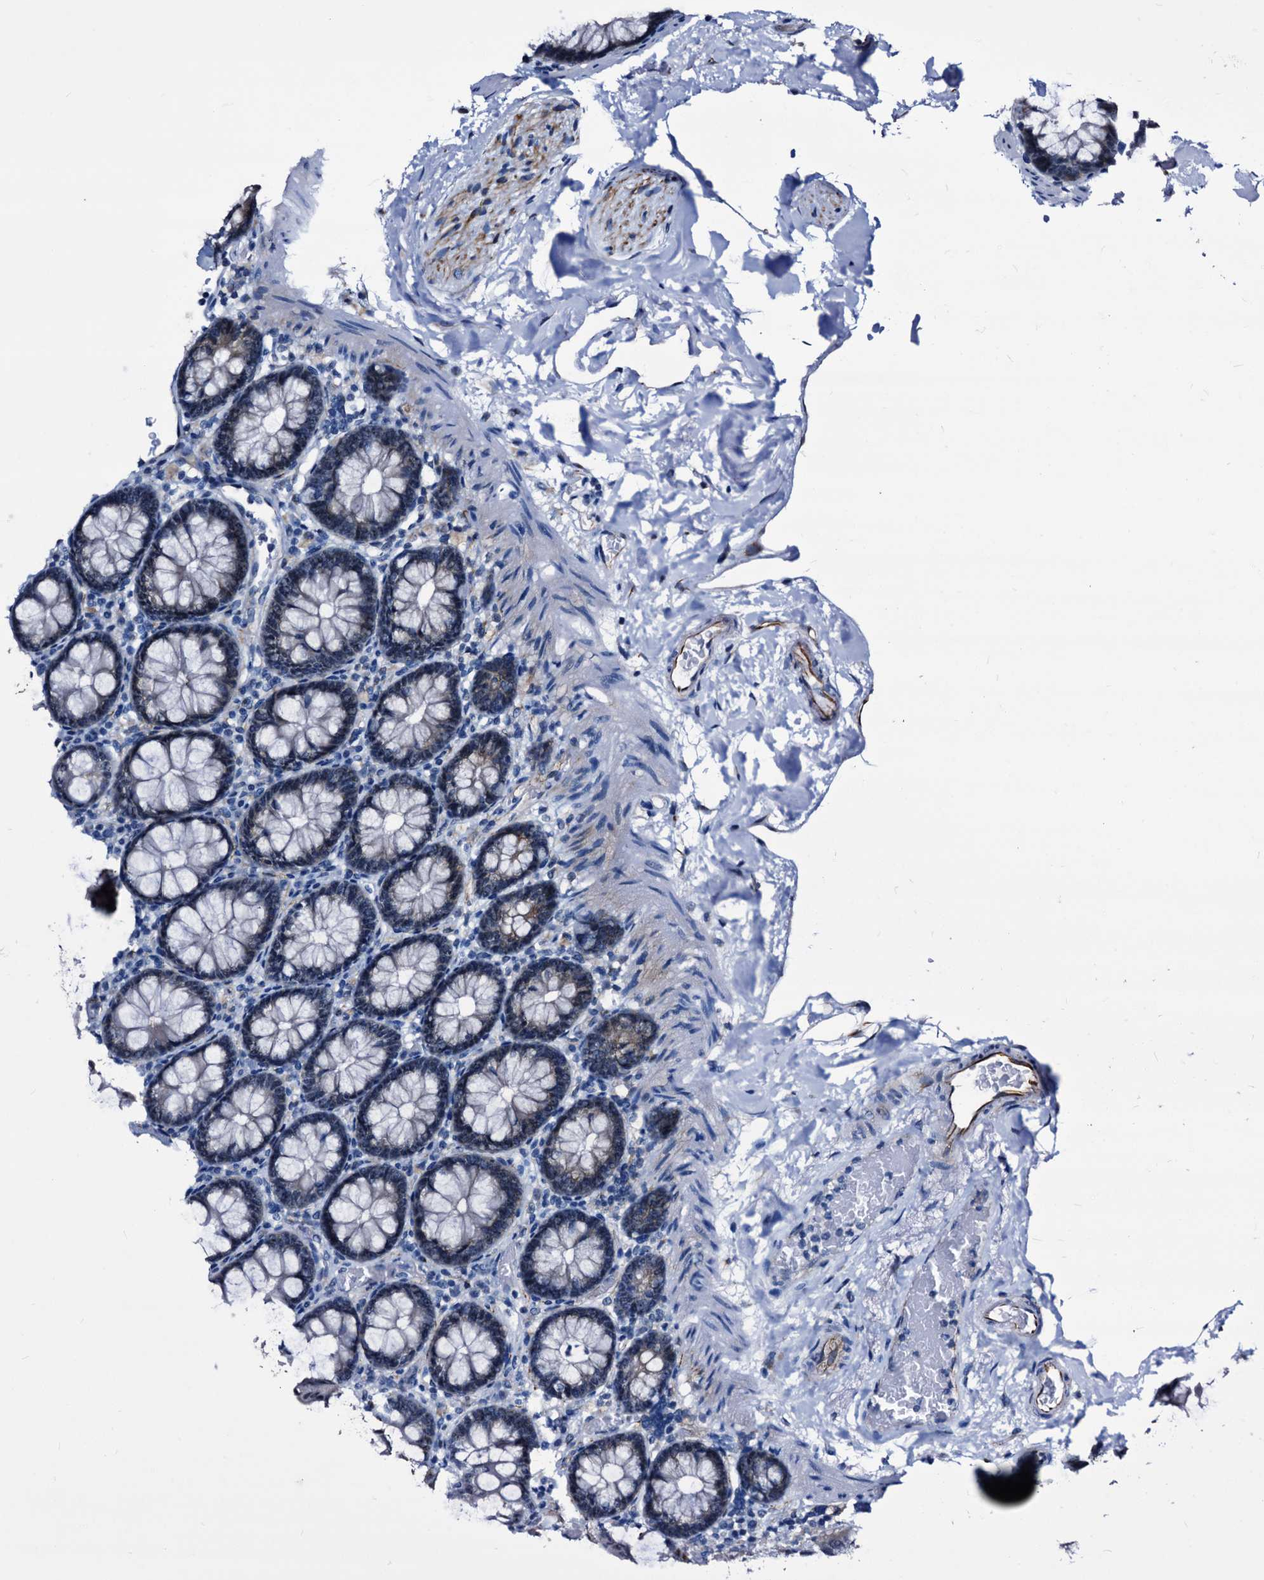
{"staining": {"intensity": "strong", "quantity": "25%-75%", "location": "cytoplasmic/membranous"}, "tissue": "colon", "cell_type": "Endothelial cells", "image_type": "normal", "snomed": [{"axis": "morphology", "description": "Normal tissue, NOS"}, {"axis": "topography", "description": "Colon"}], "caption": "A brown stain highlights strong cytoplasmic/membranous staining of a protein in endothelial cells of normal colon. (brown staining indicates protein expression, while blue staining denotes nuclei).", "gene": "EMG1", "patient": {"sex": "male", "age": 75}}